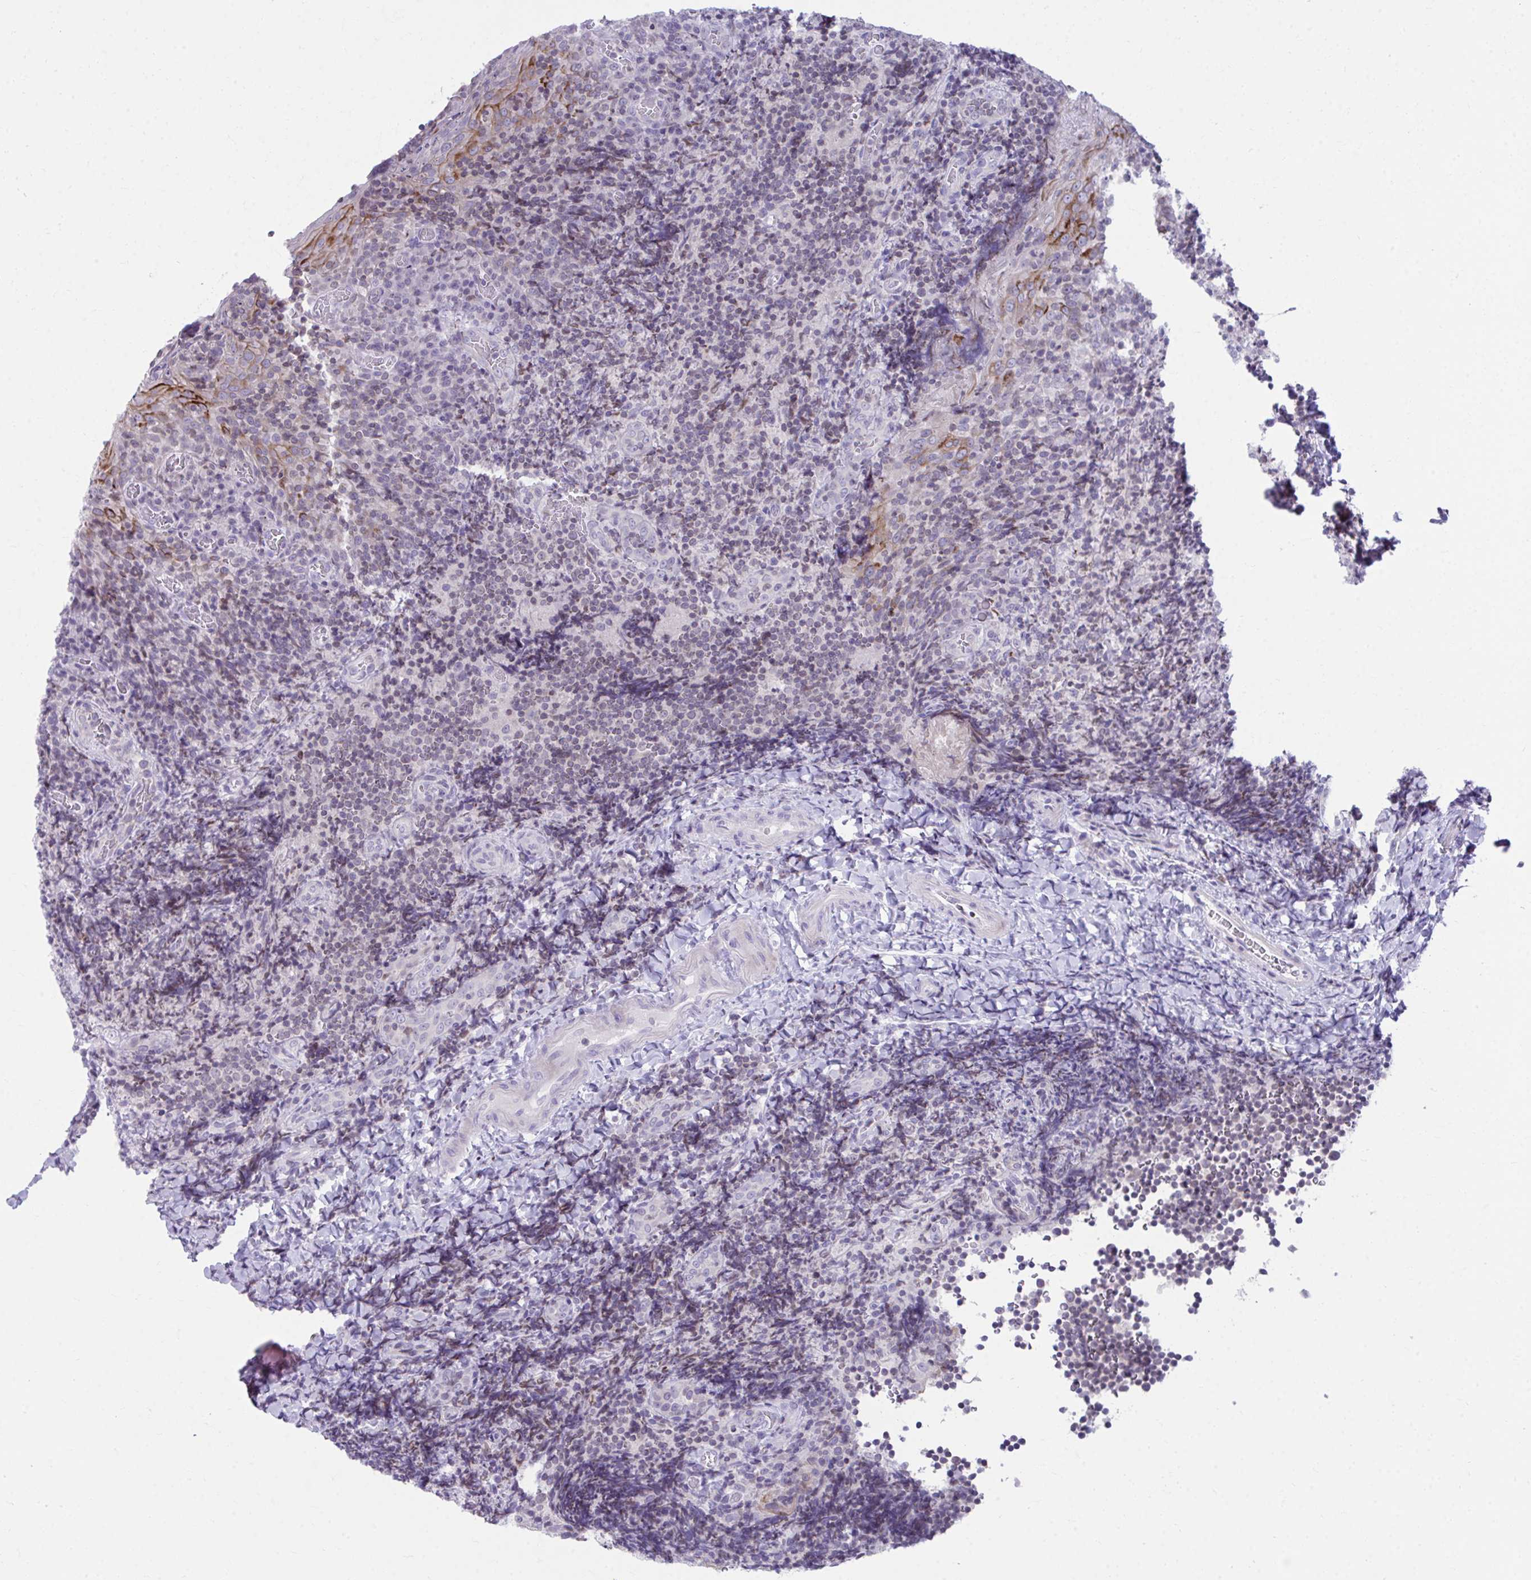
{"staining": {"intensity": "negative", "quantity": "none", "location": "none"}, "tissue": "tonsil", "cell_type": "Non-germinal center cells", "image_type": "normal", "snomed": [{"axis": "morphology", "description": "Normal tissue, NOS"}, {"axis": "topography", "description": "Tonsil"}], "caption": "Tonsil stained for a protein using immunohistochemistry displays no staining non-germinal center cells.", "gene": "OR7A5", "patient": {"sex": "male", "age": 17}}